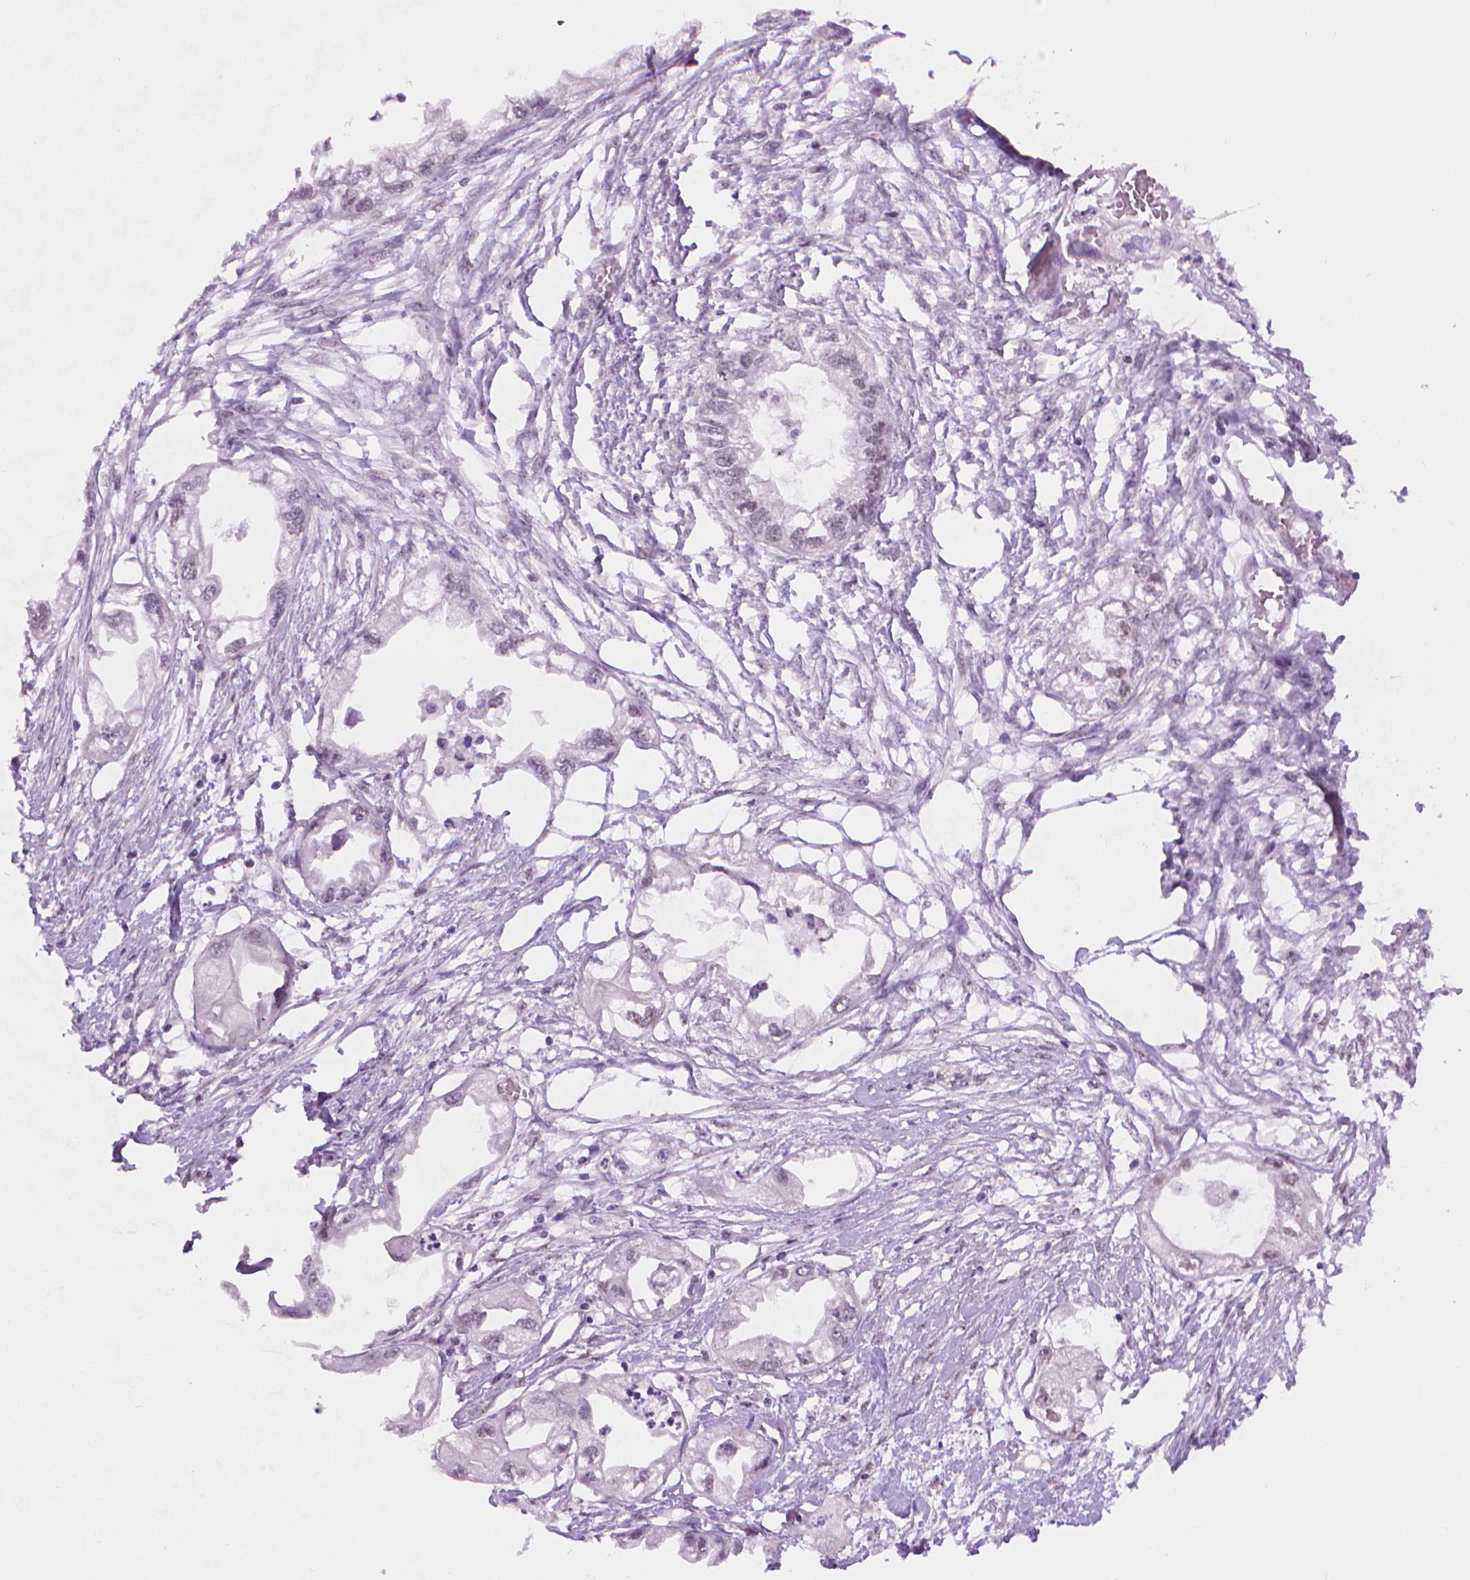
{"staining": {"intensity": "negative", "quantity": "none", "location": "none"}, "tissue": "endometrial cancer", "cell_type": "Tumor cells", "image_type": "cancer", "snomed": [{"axis": "morphology", "description": "Adenocarcinoma, NOS"}, {"axis": "morphology", "description": "Adenocarcinoma, metastatic, NOS"}, {"axis": "topography", "description": "Adipose tissue"}, {"axis": "topography", "description": "Endometrium"}], "caption": "An image of adenocarcinoma (endometrial) stained for a protein shows no brown staining in tumor cells.", "gene": "UBN1", "patient": {"sex": "female", "age": 67}}